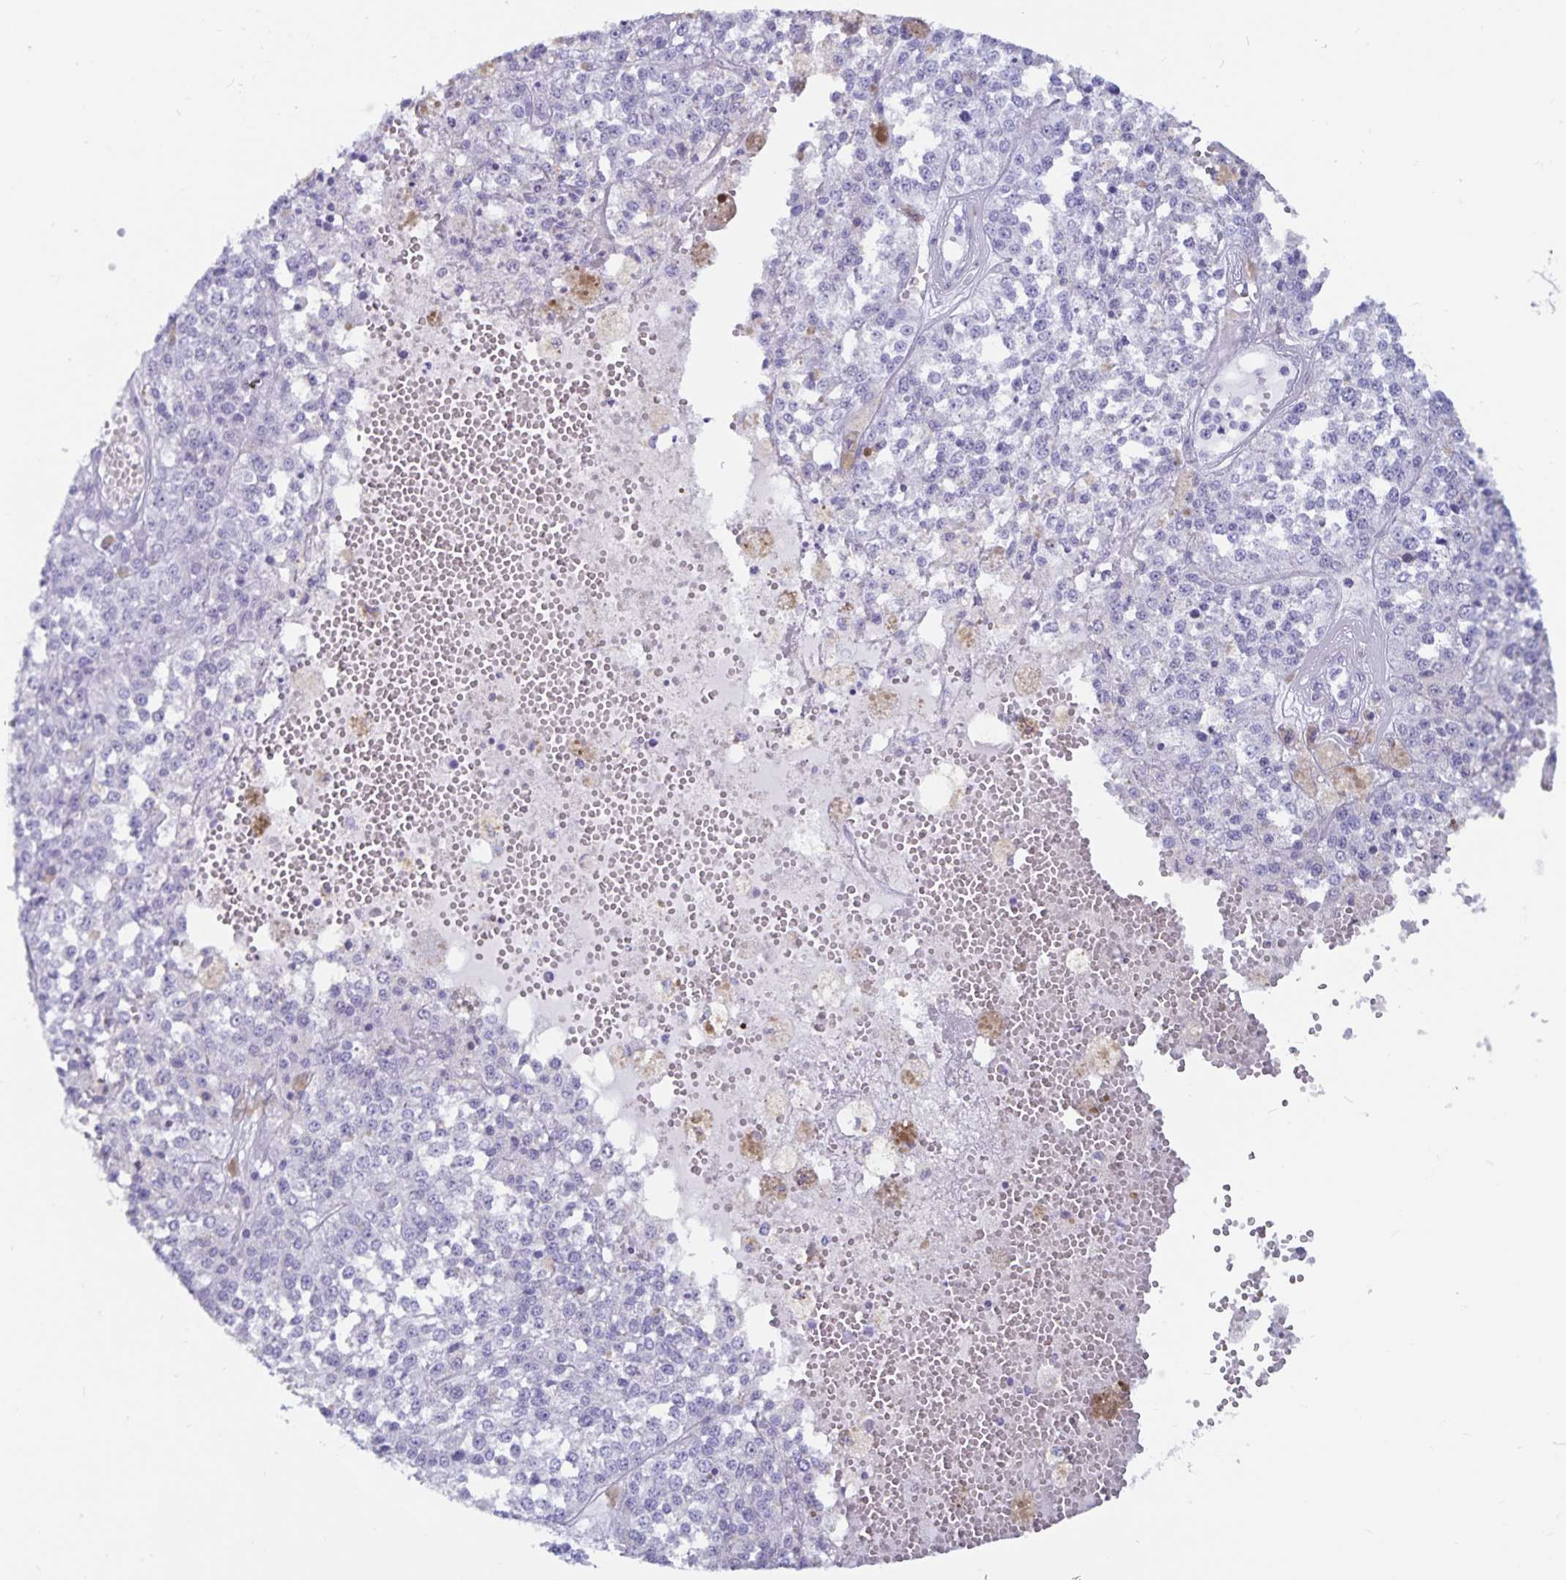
{"staining": {"intensity": "negative", "quantity": "none", "location": "none"}, "tissue": "melanoma", "cell_type": "Tumor cells", "image_type": "cancer", "snomed": [{"axis": "morphology", "description": "Malignant melanoma, Metastatic site"}, {"axis": "topography", "description": "Lymph node"}], "caption": "Human melanoma stained for a protein using IHC exhibits no positivity in tumor cells.", "gene": "GPR137", "patient": {"sex": "female", "age": 64}}